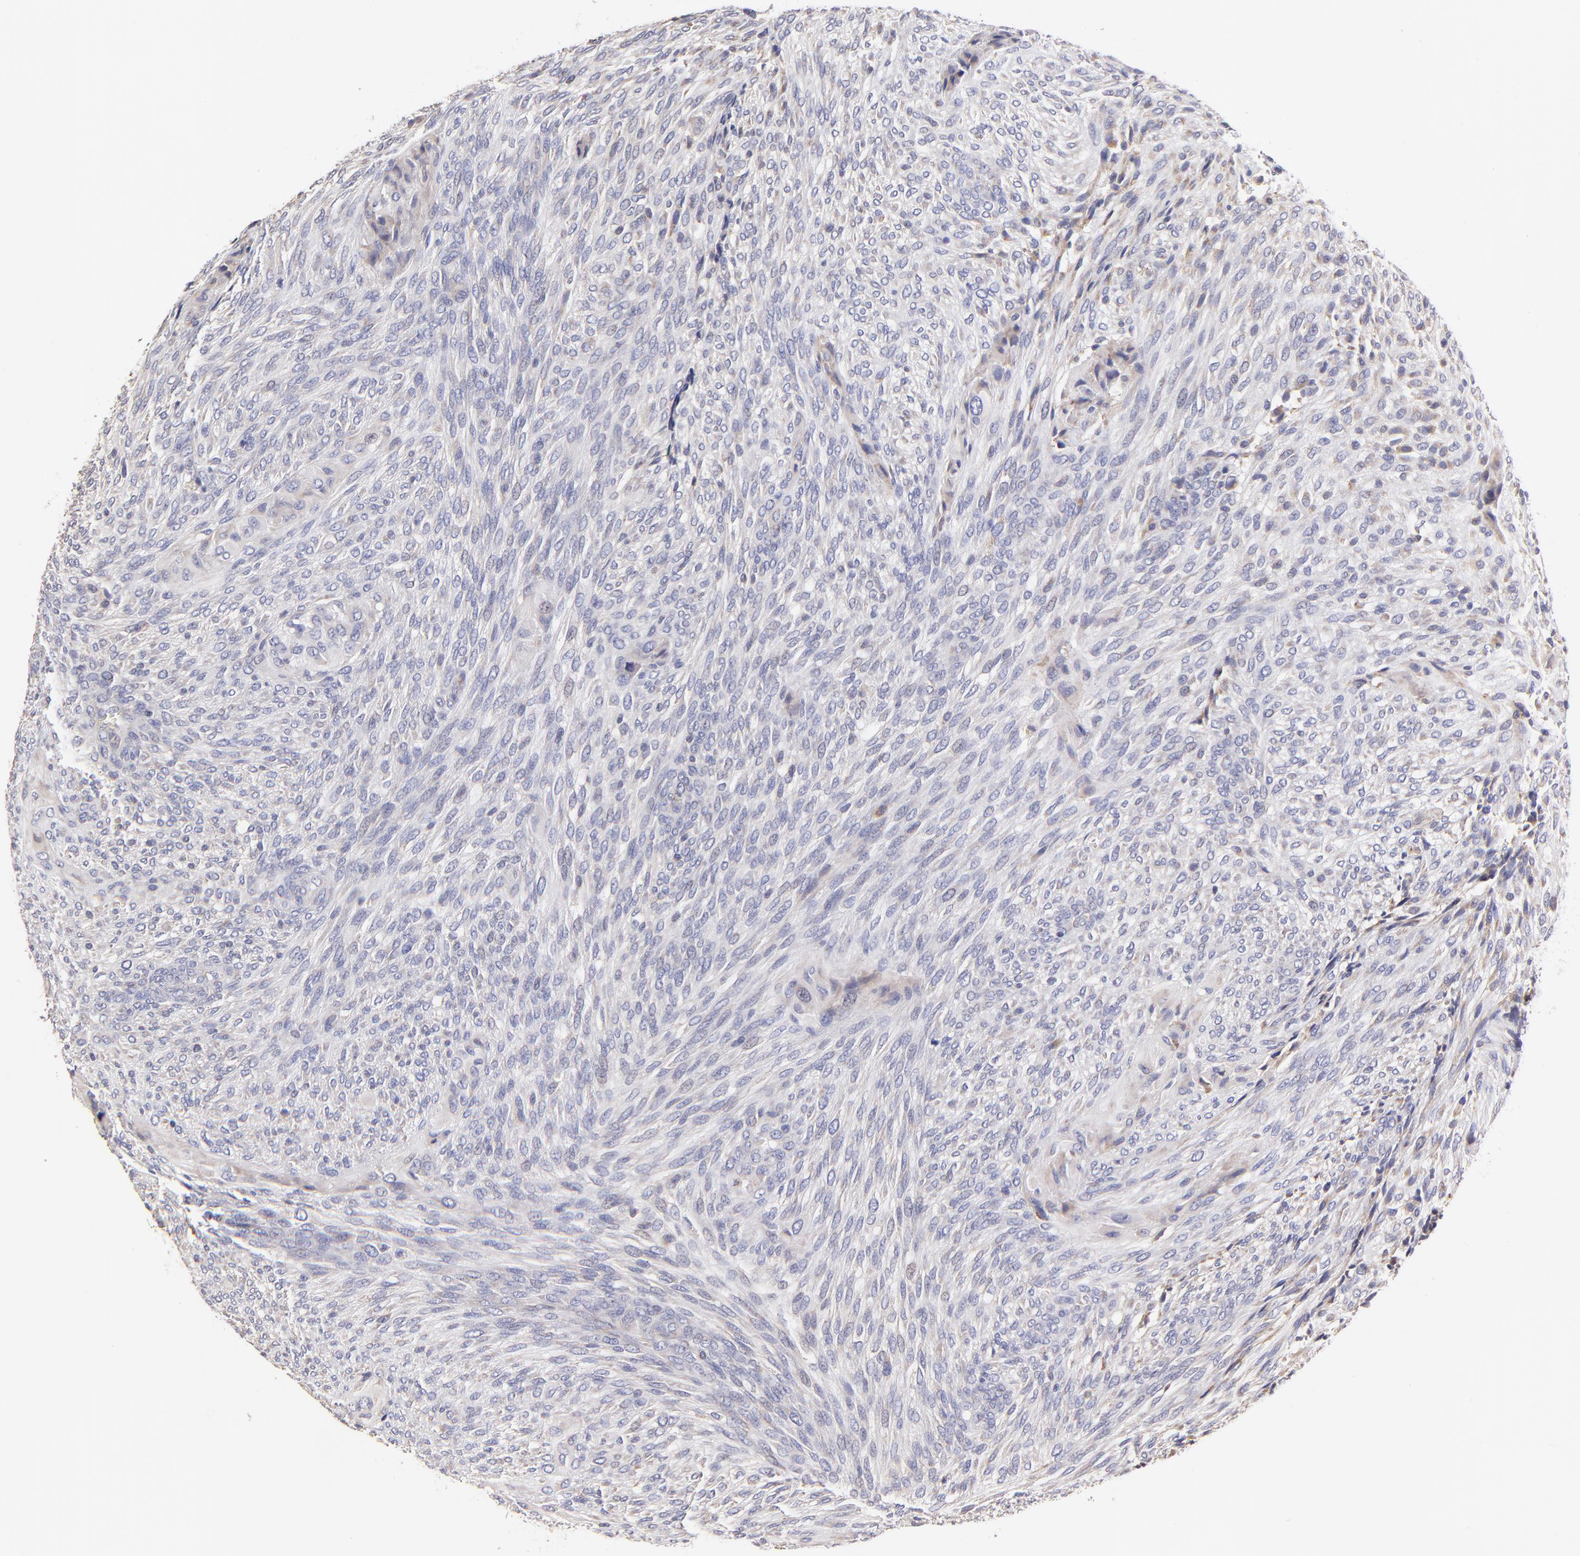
{"staining": {"intensity": "weak", "quantity": "<25%", "location": "cytoplasmic/membranous"}, "tissue": "glioma", "cell_type": "Tumor cells", "image_type": "cancer", "snomed": [{"axis": "morphology", "description": "Glioma, malignant, High grade"}, {"axis": "topography", "description": "Cerebral cortex"}], "caption": "This is an immunohistochemistry histopathology image of human malignant high-grade glioma. There is no staining in tumor cells.", "gene": "GCSAM", "patient": {"sex": "female", "age": 55}}